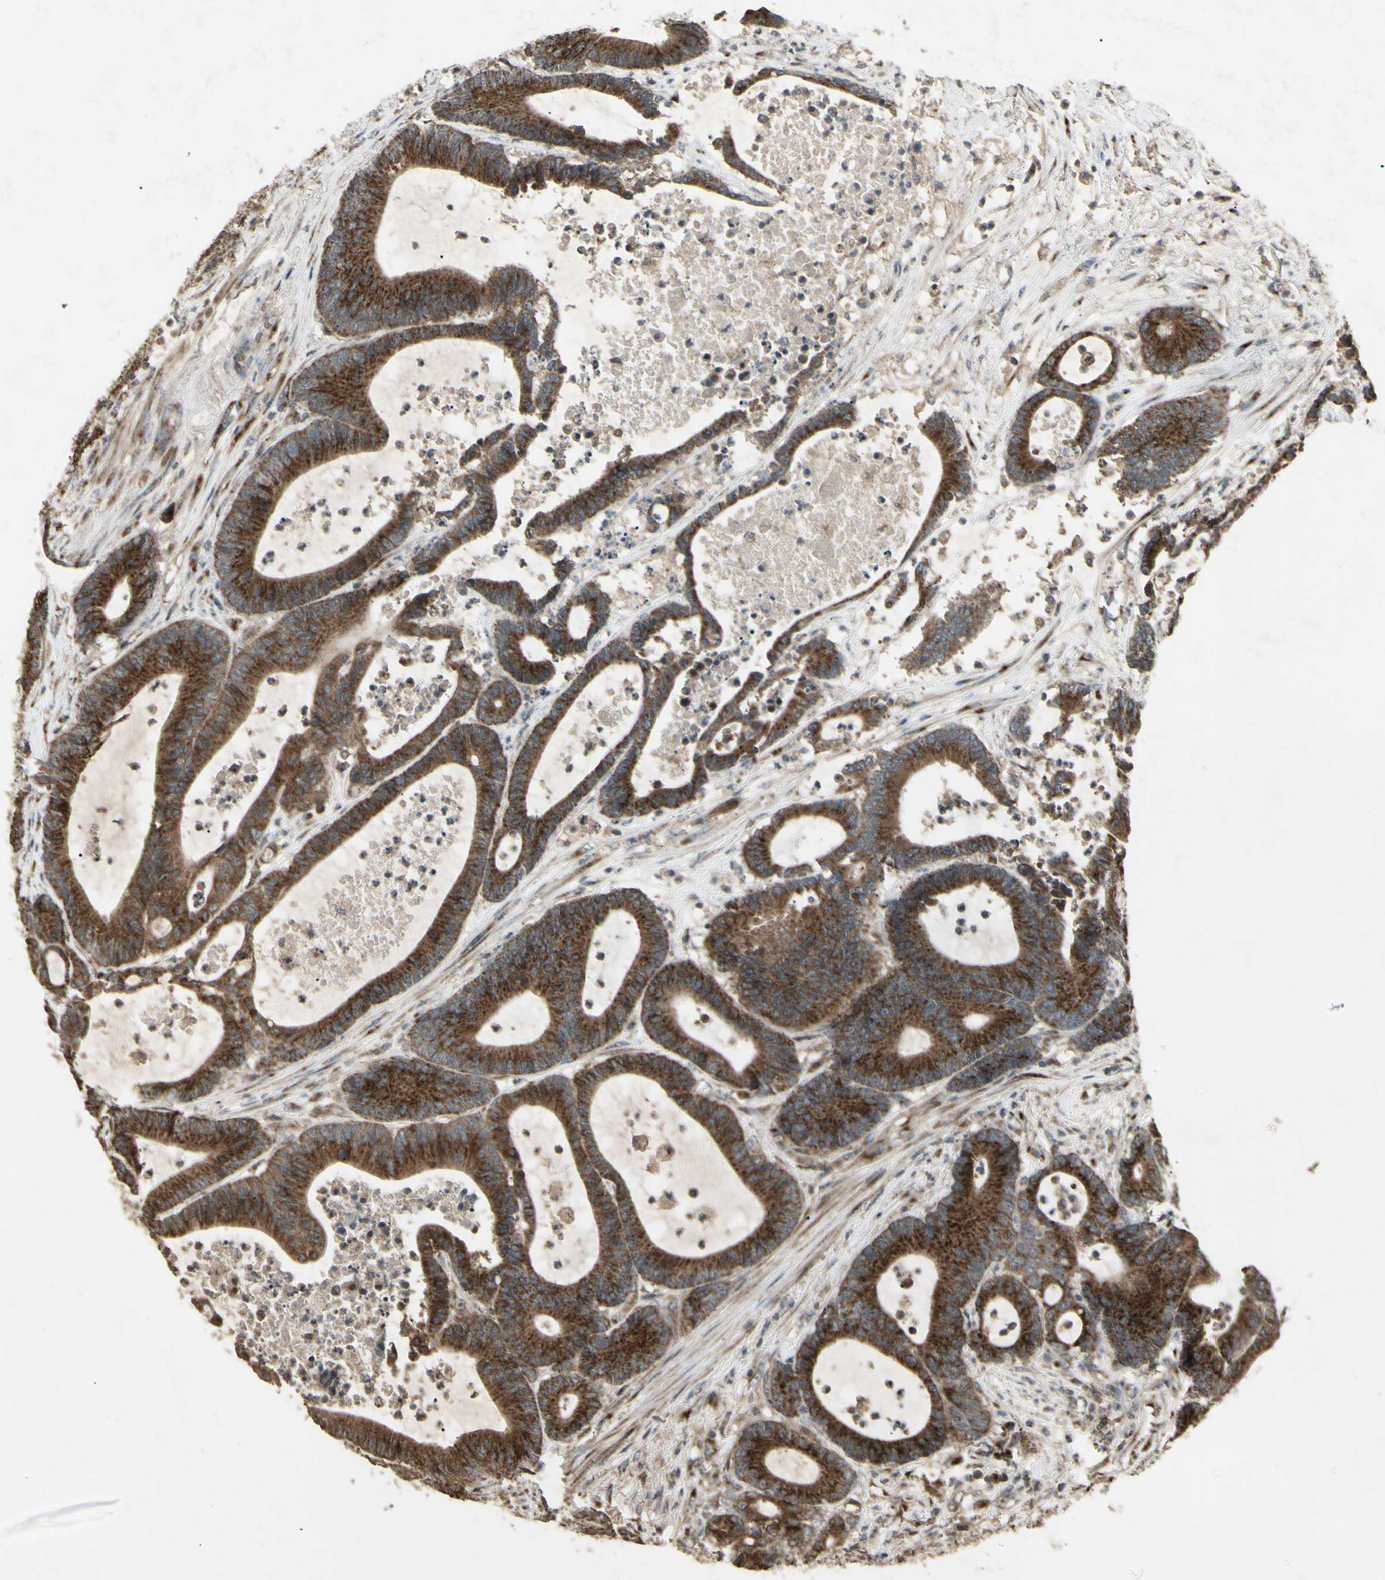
{"staining": {"intensity": "strong", "quantity": ">75%", "location": "cytoplasmic/membranous"}, "tissue": "colorectal cancer", "cell_type": "Tumor cells", "image_type": "cancer", "snomed": [{"axis": "morphology", "description": "Adenocarcinoma, NOS"}, {"axis": "topography", "description": "Colon"}], "caption": "This image shows colorectal adenocarcinoma stained with immunohistochemistry to label a protein in brown. The cytoplasmic/membranous of tumor cells show strong positivity for the protein. Nuclei are counter-stained blue.", "gene": "AP1G1", "patient": {"sex": "female", "age": 84}}